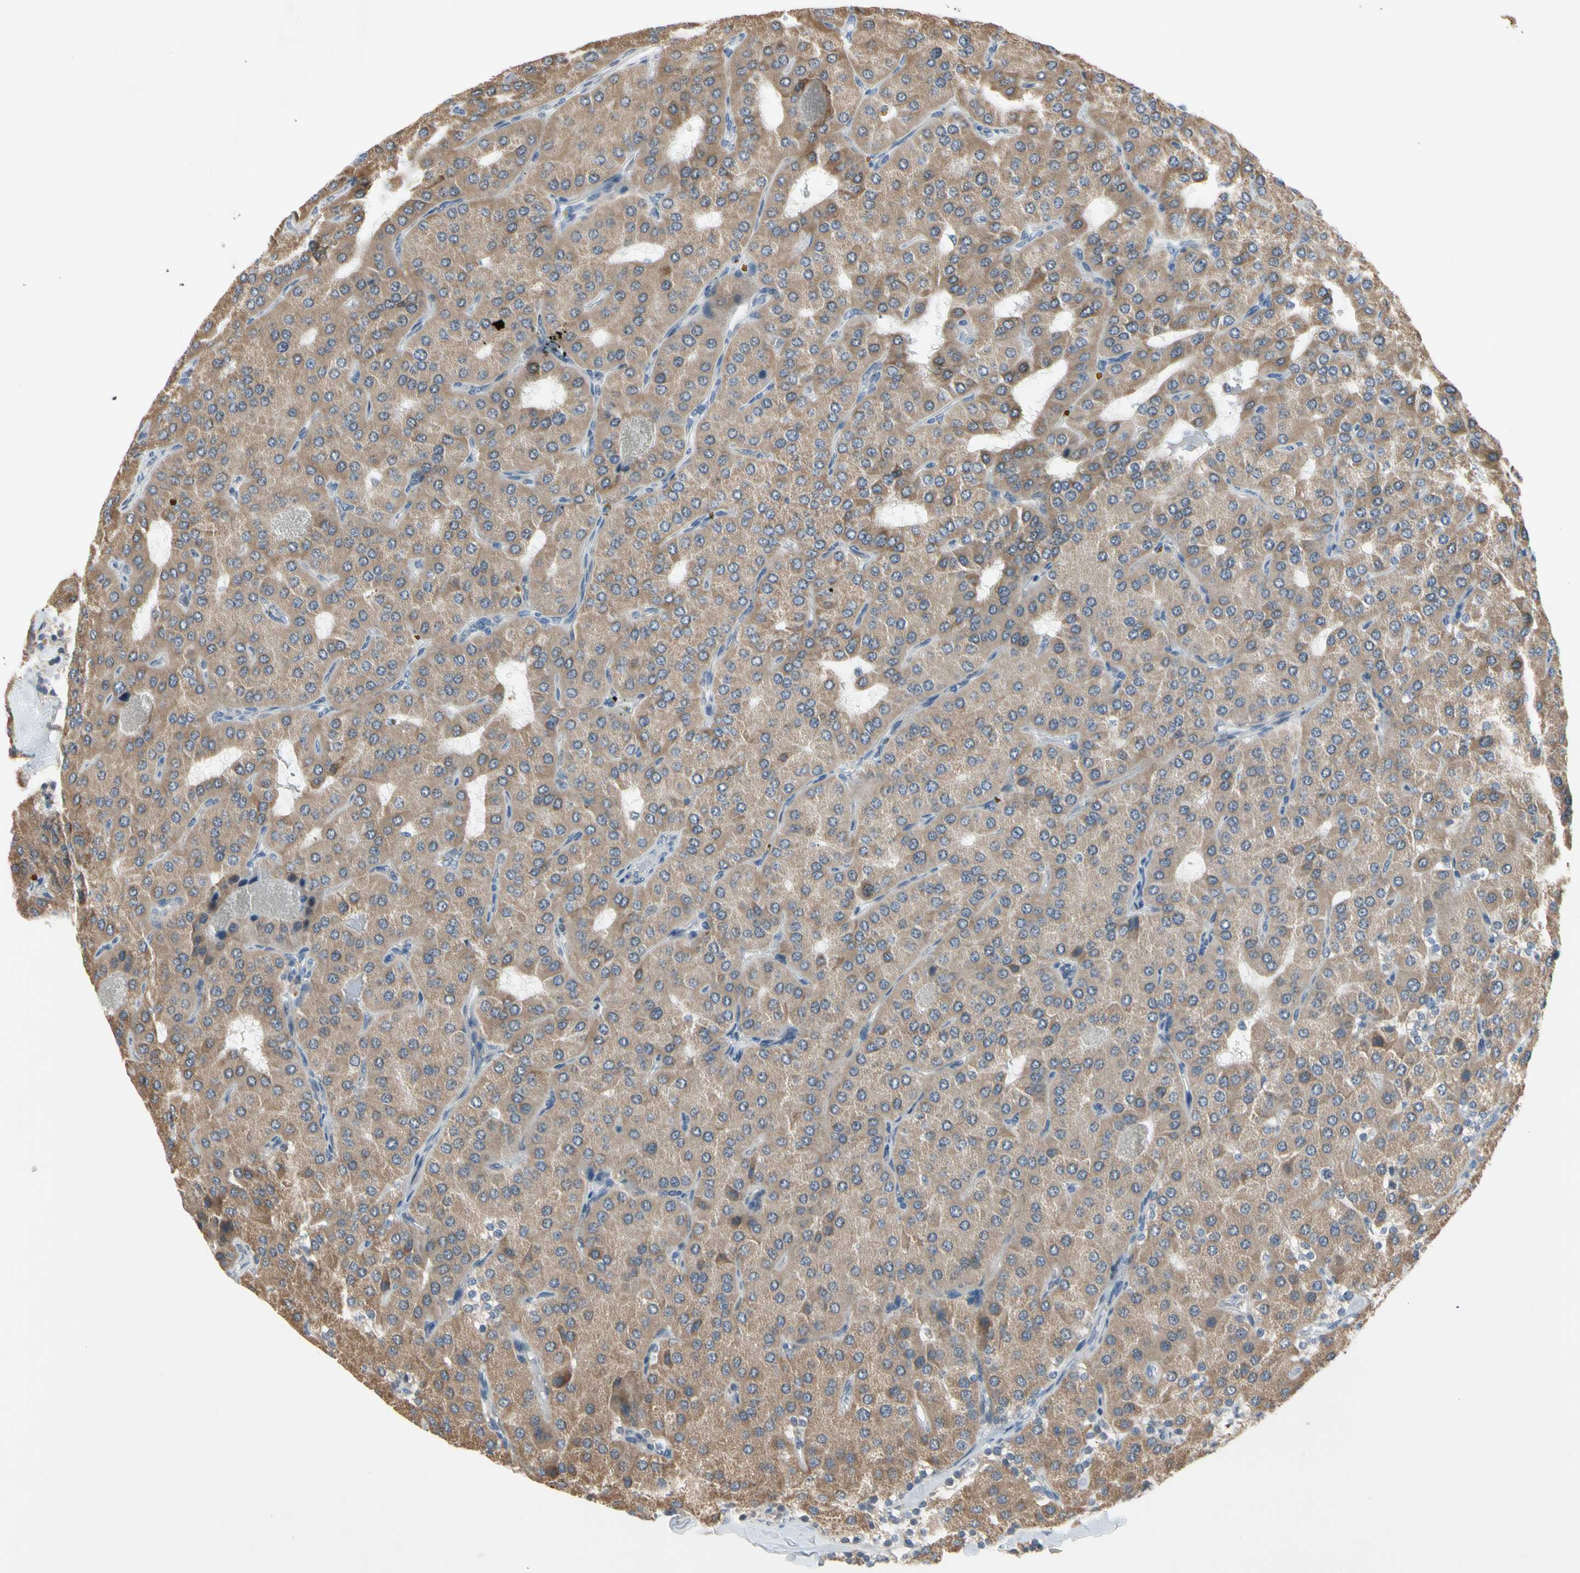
{"staining": {"intensity": "moderate", "quantity": ">75%", "location": "cytoplasmic/membranous"}, "tissue": "parathyroid gland", "cell_type": "Glandular cells", "image_type": "normal", "snomed": [{"axis": "morphology", "description": "Normal tissue, NOS"}, {"axis": "morphology", "description": "Adenoma, NOS"}, {"axis": "topography", "description": "Parathyroid gland"}], "caption": "Immunohistochemistry (IHC) of unremarkable human parathyroid gland exhibits medium levels of moderate cytoplasmic/membranous staining in approximately >75% of glandular cells.", "gene": "MARK1", "patient": {"sex": "female", "age": 86}}